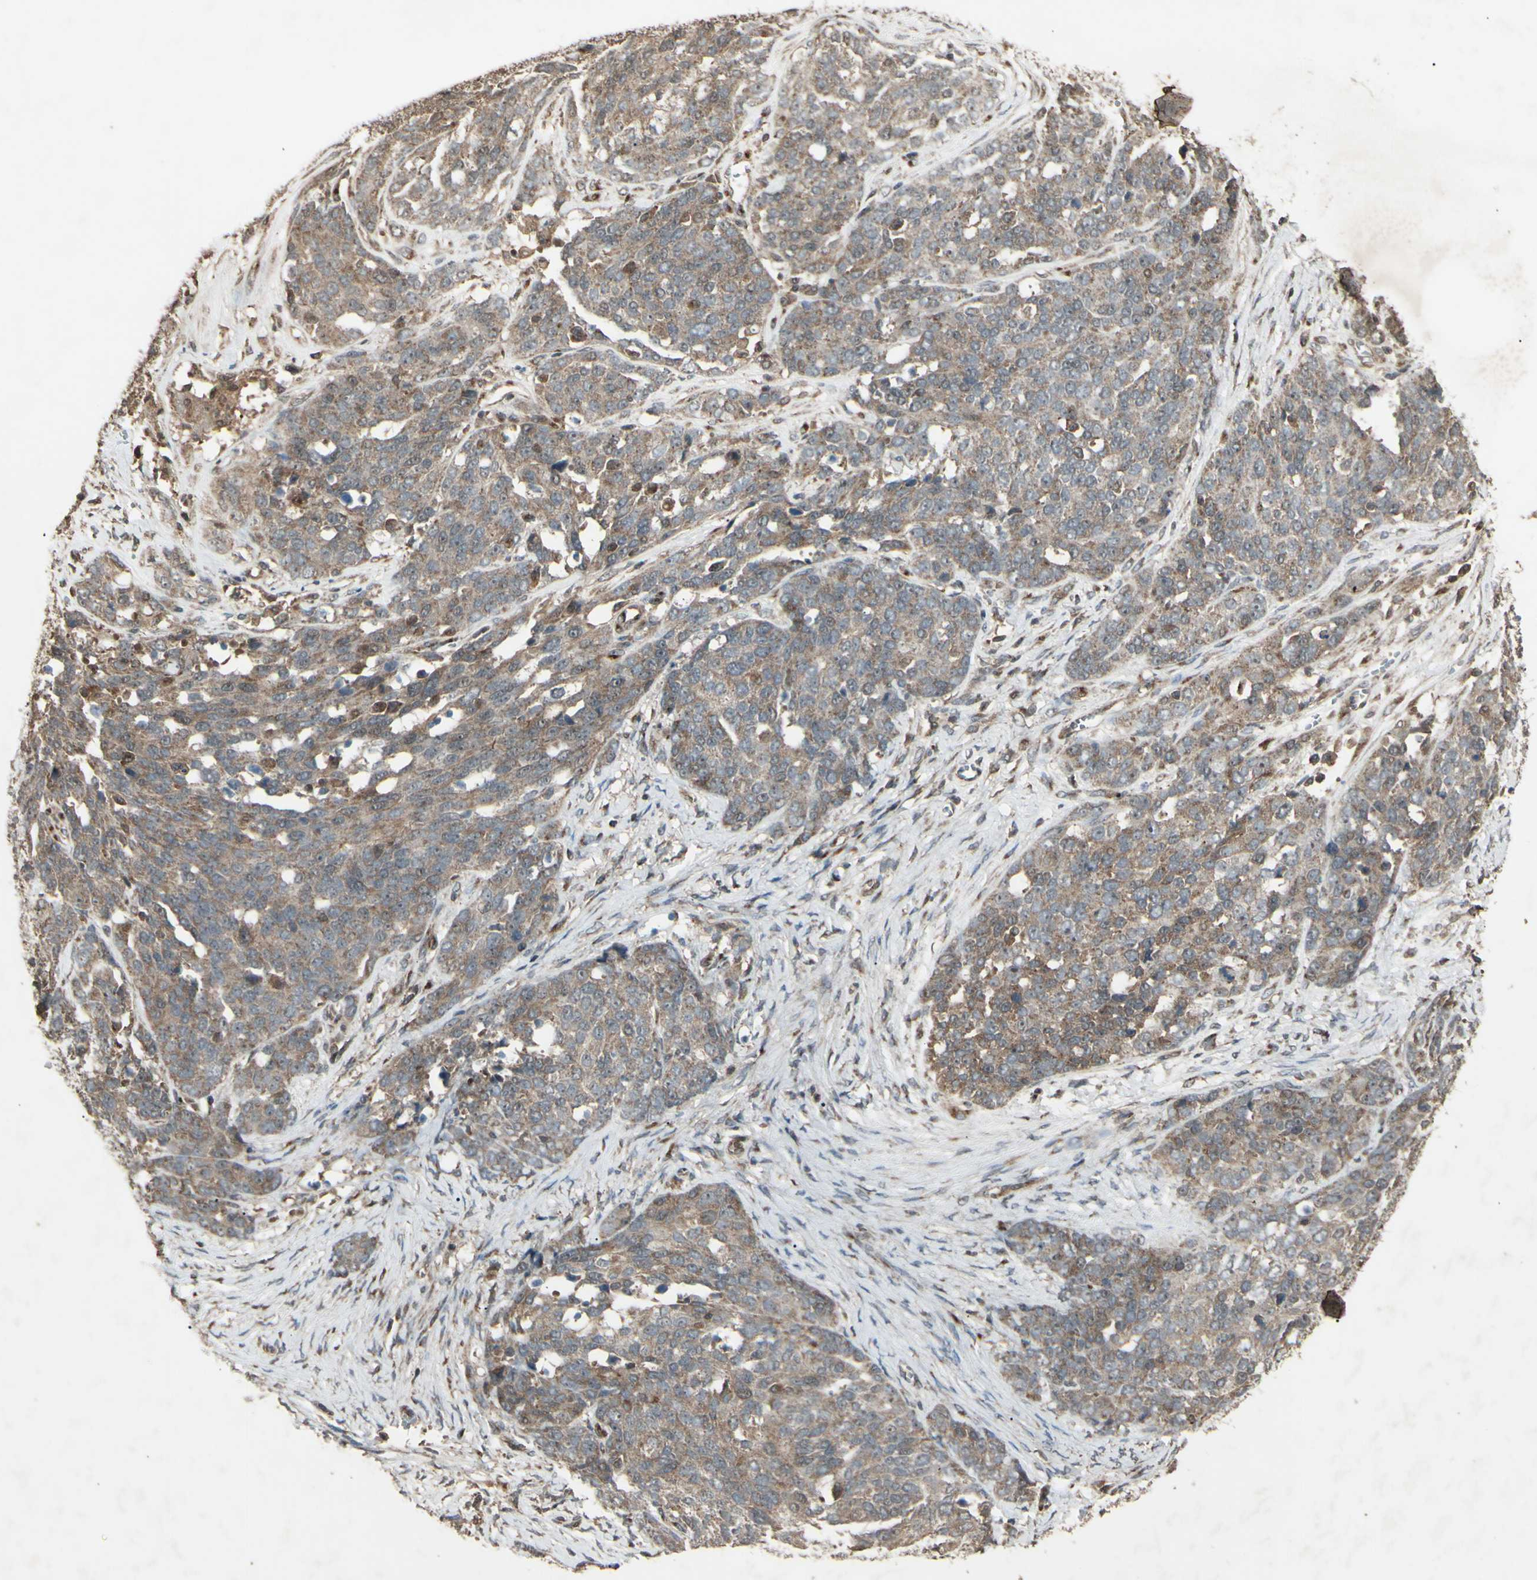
{"staining": {"intensity": "weak", "quantity": ">75%", "location": "cytoplasmic/membranous"}, "tissue": "ovarian cancer", "cell_type": "Tumor cells", "image_type": "cancer", "snomed": [{"axis": "morphology", "description": "Cystadenocarcinoma, serous, NOS"}, {"axis": "topography", "description": "Ovary"}], "caption": "Ovarian serous cystadenocarcinoma was stained to show a protein in brown. There is low levels of weak cytoplasmic/membranous positivity in approximately >75% of tumor cells. The staining was performed using DAB, with brown indicating positive protein expression. Nuclei are stained blue with hematoxylin.", "gene": "AP1G1", "patient": {"sex": "female", "age": 44}}